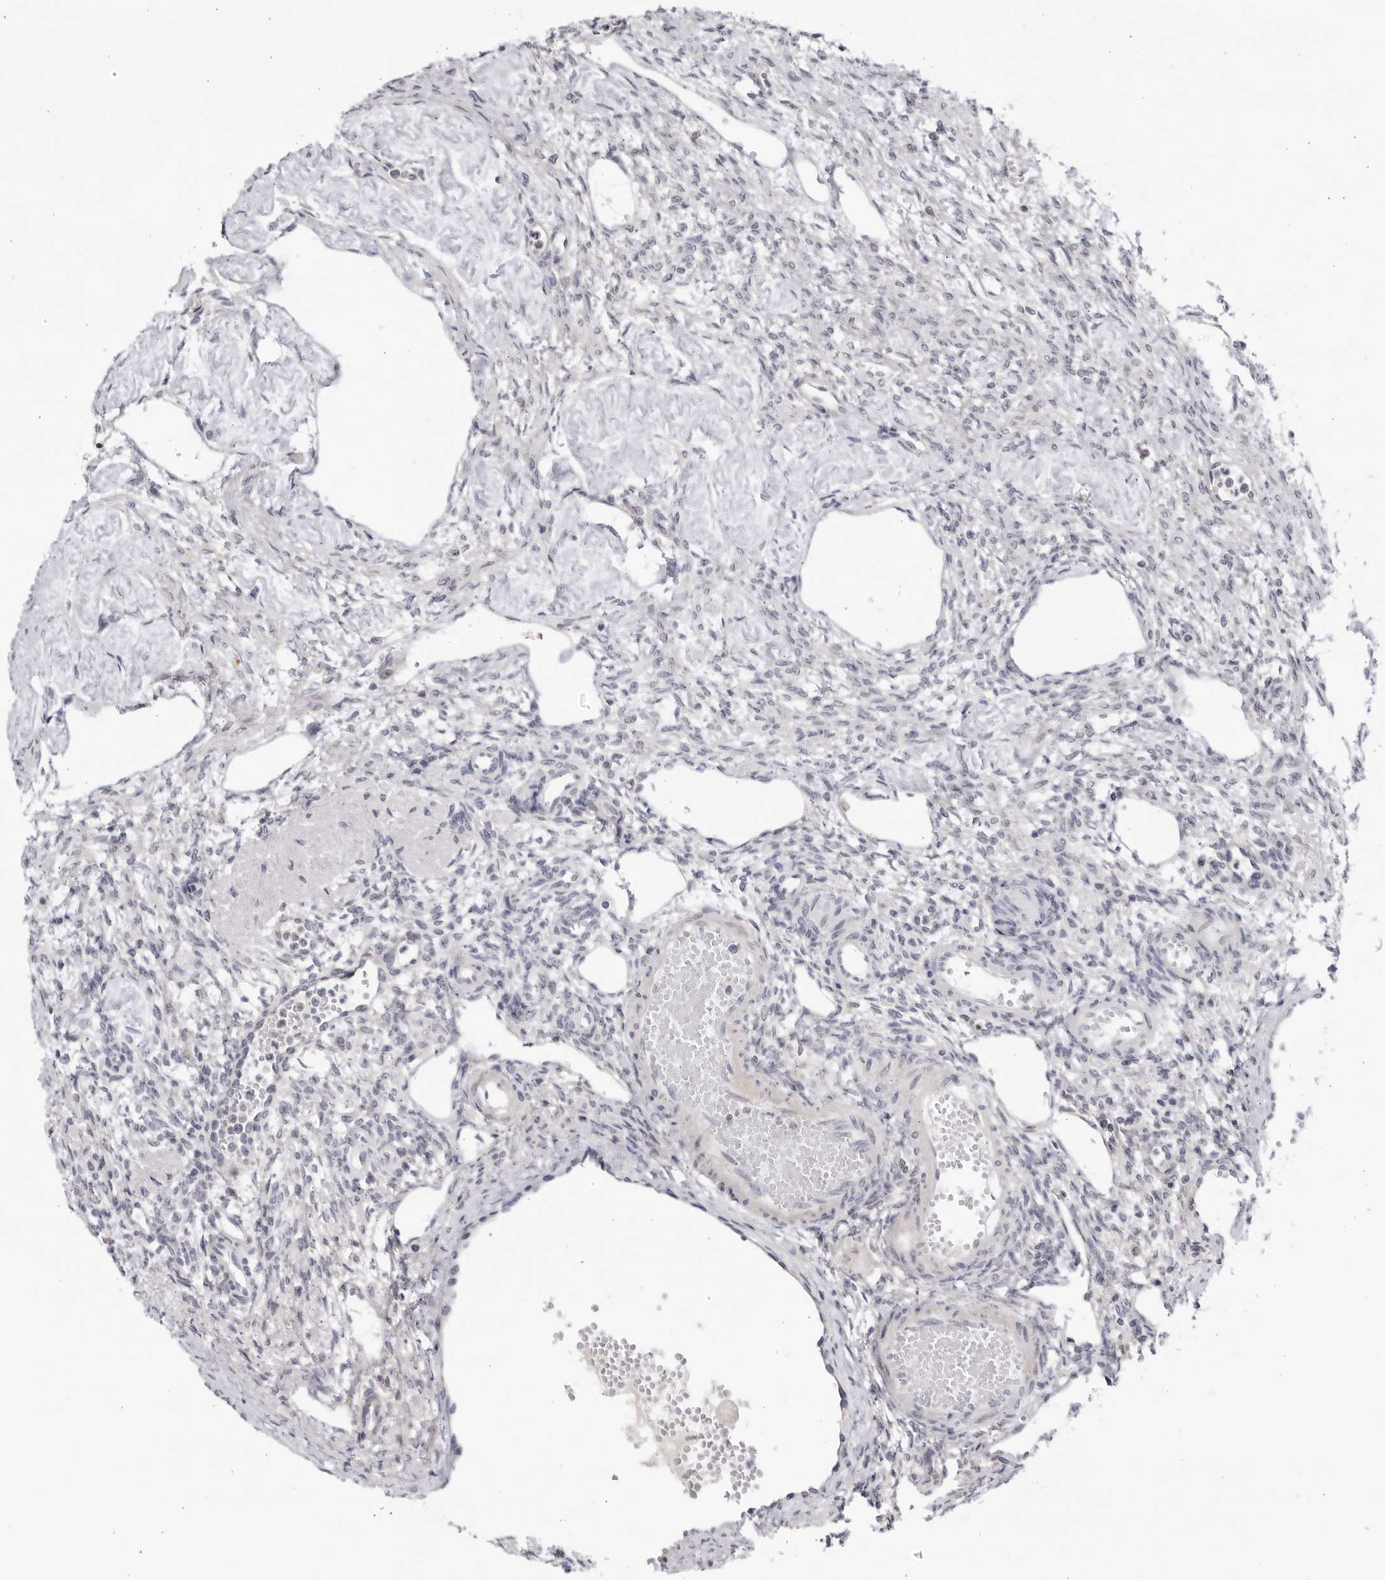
{"staining": {"intensity": "negative", "quantity": "none", "location": "none"}, "tissue": "ovary", "cell_type": "Ovarian stroma cells", "image_type": "normal", "snomed": [{"axis": "morphology", "description": "Normal tissue, NOS"}, {"axis": "topography", "description": "Ovary"}], "caption": "A histopathology image of human ovary is negative for staining in ovarian stroma cells. (Brightfield microscopy of DAB (3,3'-diaminobenzidine) immunohistochemistry at high magnification).", "gene": "CNBD1", "patient": {"sex": "female", "age": 33}}